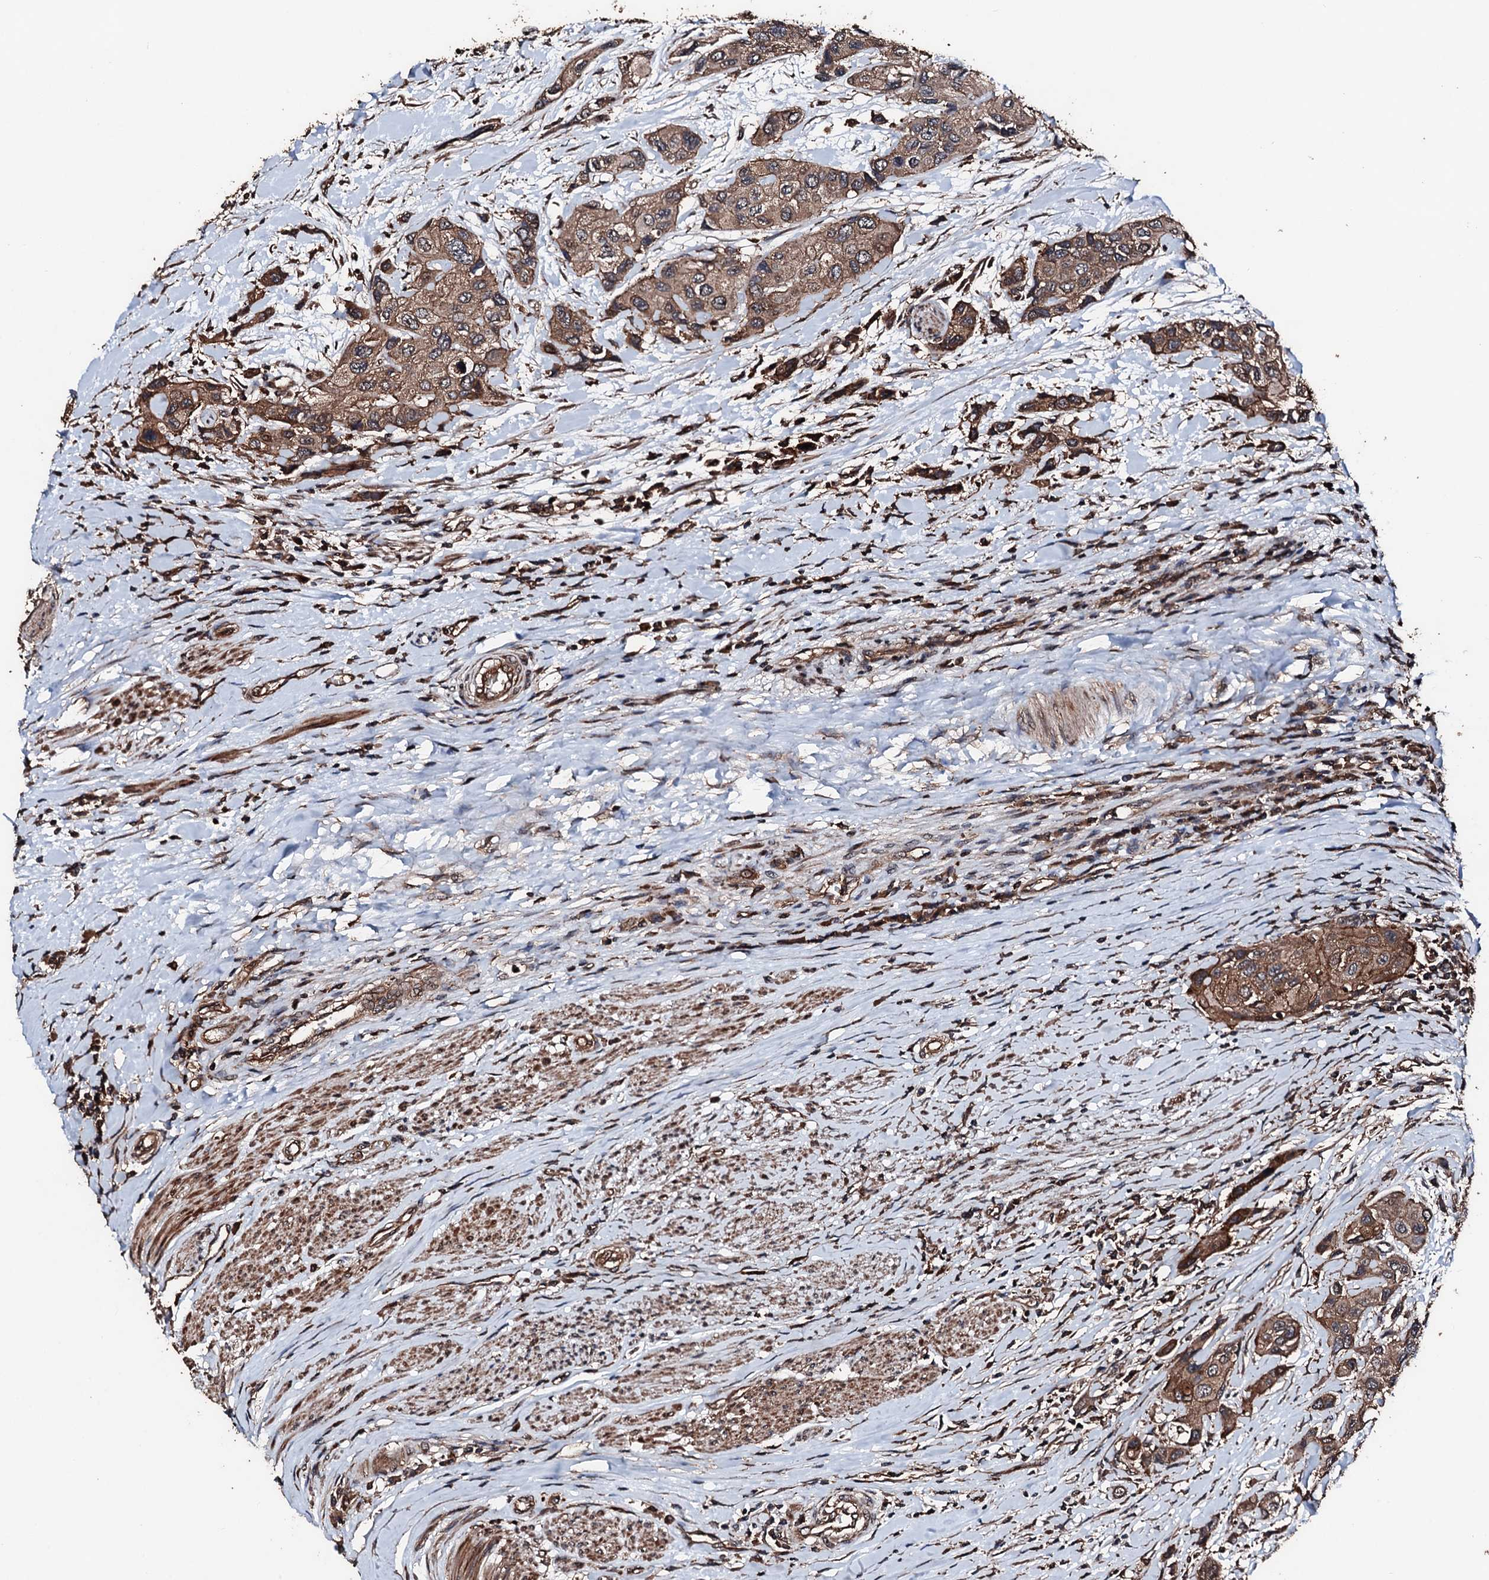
{"staining": {"intensity": "moderate", "quantity": ">75%", "location": "cytoplasmic/membranous"}, "tissue": "urothelial cancer", "cell_type": "Tumor cells", "image_type": "cancer", "snomed": [{"axis": "morphology", "description": "Normal tissue, NOS"}, {"axis": "morphology", "description": "Urothelial carcinoma, High grade"}, {"axis": "topography", "description": "Vascular tissue"}, {"axis": "topography", "description": "Urinary bladder"}], "caption": "Protein staining of urothelial cancer tissue reveals moderate cytoplasmic/membranous expression in approximately >75% of tumor cells.", "gene": "KIF18A", "patient": {"sex": "female", "age": 56}}